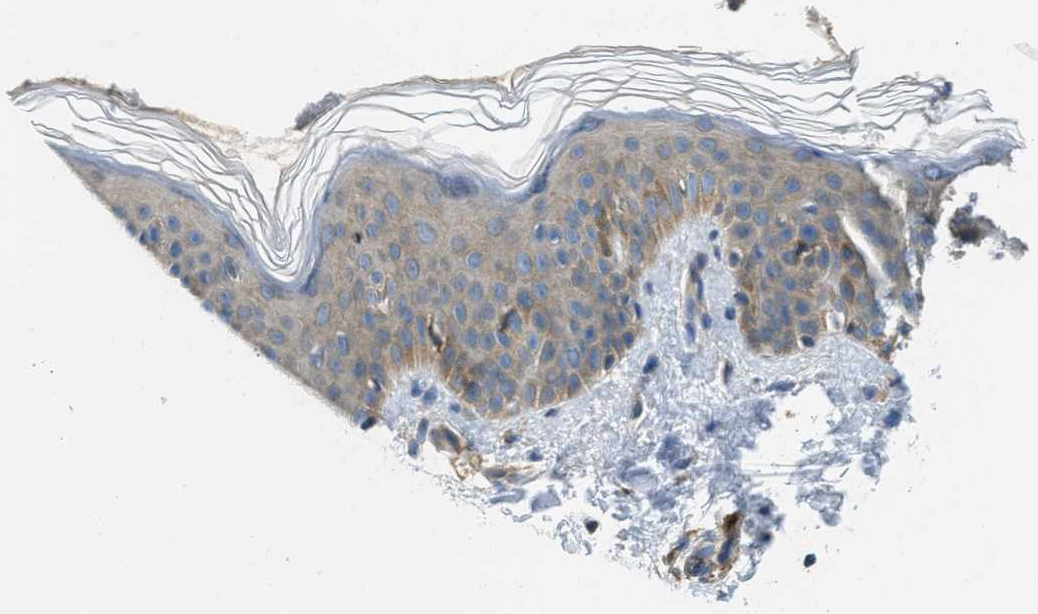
{"staining": {"intensity": "negative", "quantity": "none", "location": "none"}, "tissue": "skin", "cell_type": "Fibroblasts", "image_type": "normal", "snomed": [{"axis": "morphology", "description": "Normal tissue, NOS"}, {"axis": "topography", "description": "Skin"}], "caption": "Immunohistochemical staining of benign human skin displays no significant staining in fibroblasts.", "gene": "SSR1", "patient": {"sex": "male", "age": 40}}